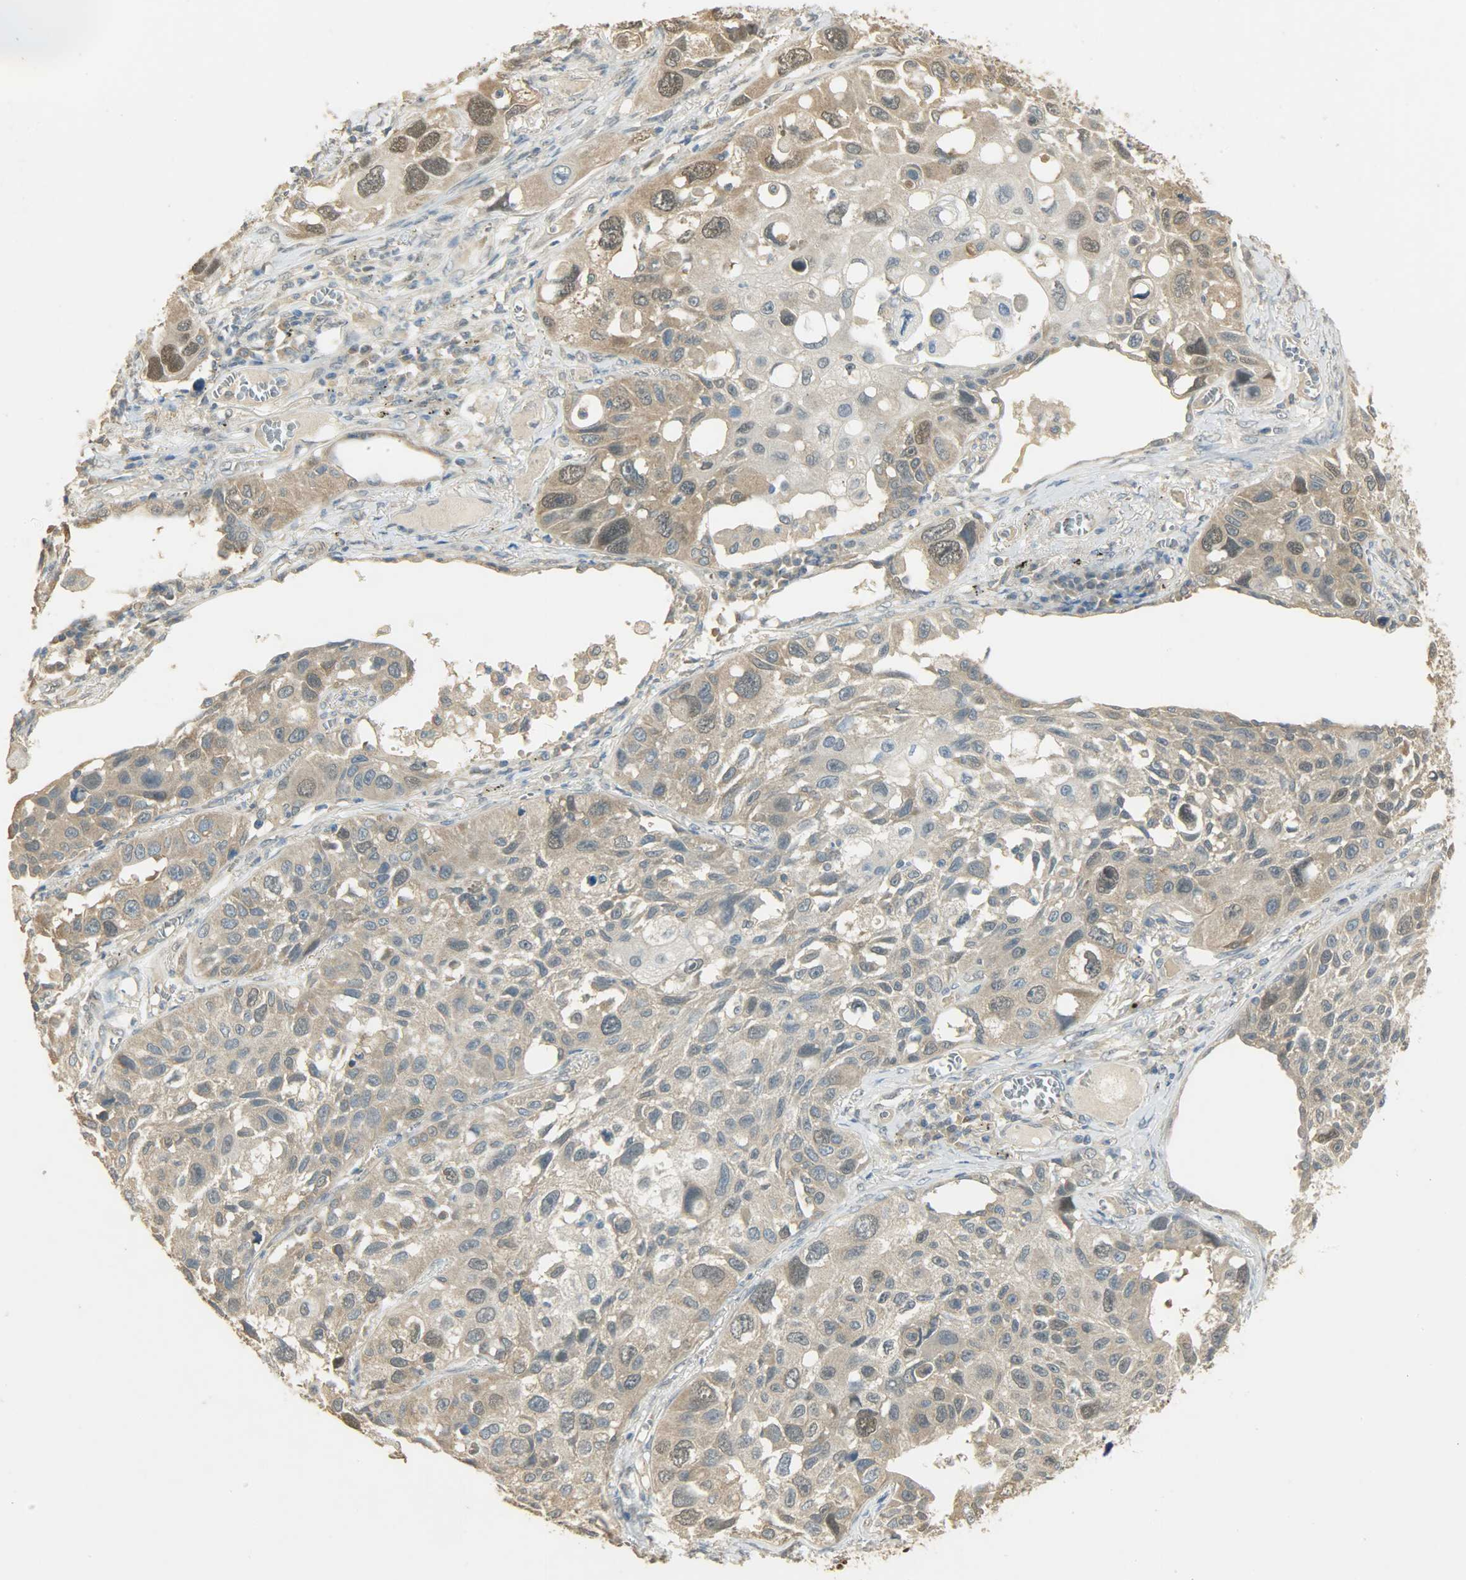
{"staining": {"intensity": "weak", "quantity": "25%-75%", "location": "cytoplasmic/membranous,nuclear"}, "tissue": "lung cancer", "cell_type": "Tumor cells", "image_type": "cancer", "snomed": [{"axis": "morphology", "description": "Squamous cell carcinoma, NOS"}, {"axis": "topography", "description": "Lung"}], "caption": "An image of human squamous cell carcinoma (lung) stained for a protein reveals weak cytoplasmic/membranous and nuclear brown staining in tumor cells. Nuclei are stained in blue.", "gene": "PRMT5", "patient": {"sex": "male", "age": 71}}